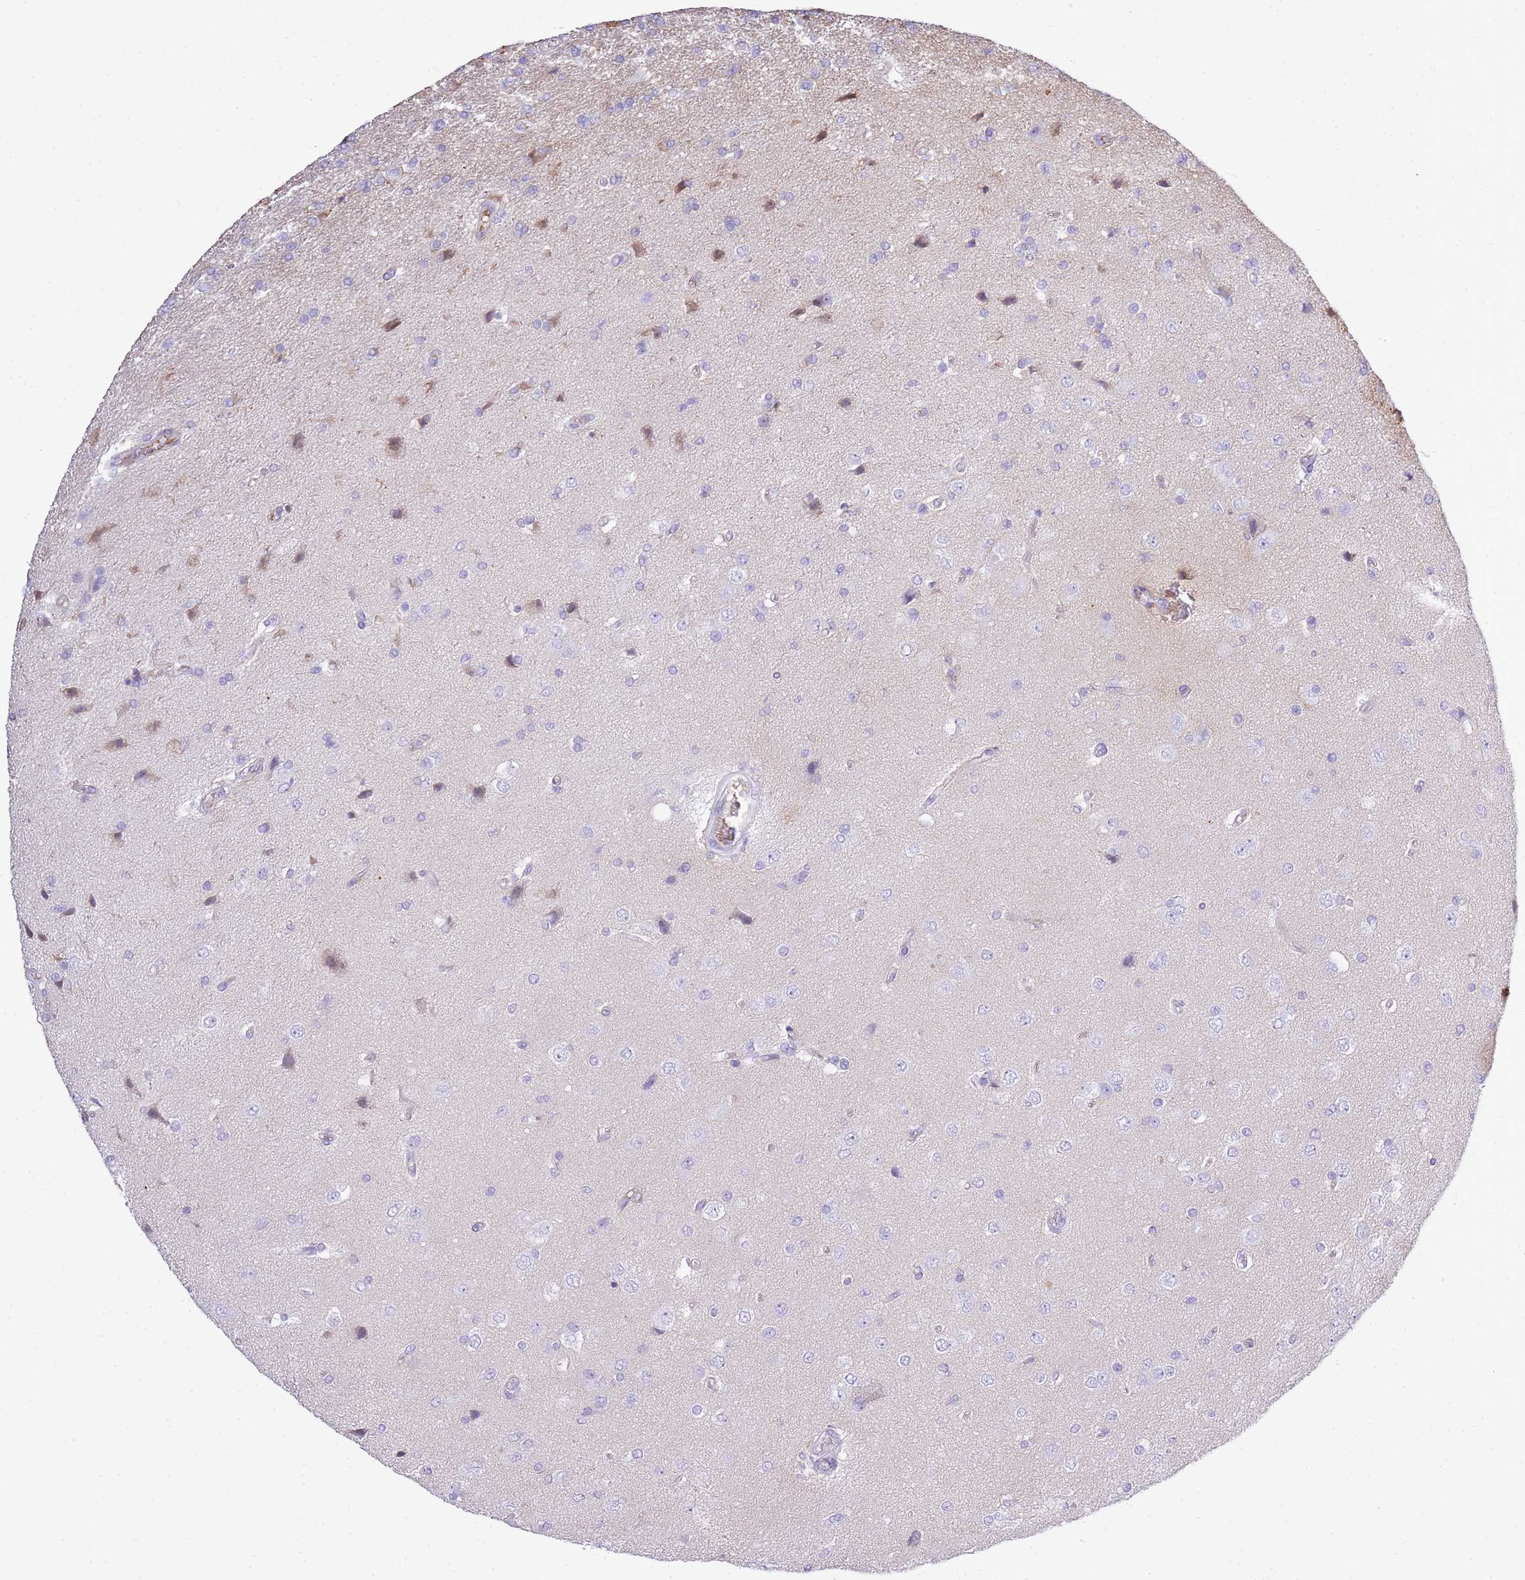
{"staining": {"intensity": "negative", "quantity": "none", "location": "none"}, "tissue": "glioma", "cell_type": "Tumor cells", "image_type": "cancer", "snomed": [{"axis": "morphology", "description": "Glioma, malignant, High grade"}, {"axis": "topography", "description": "Brain"}], "caption": "Image shows no protein staining in tumor cells of malignant glioma (high-grade) tissue.", "gene": "IGKV1D-42", "patient": {"sex": "male", "age": 56}}